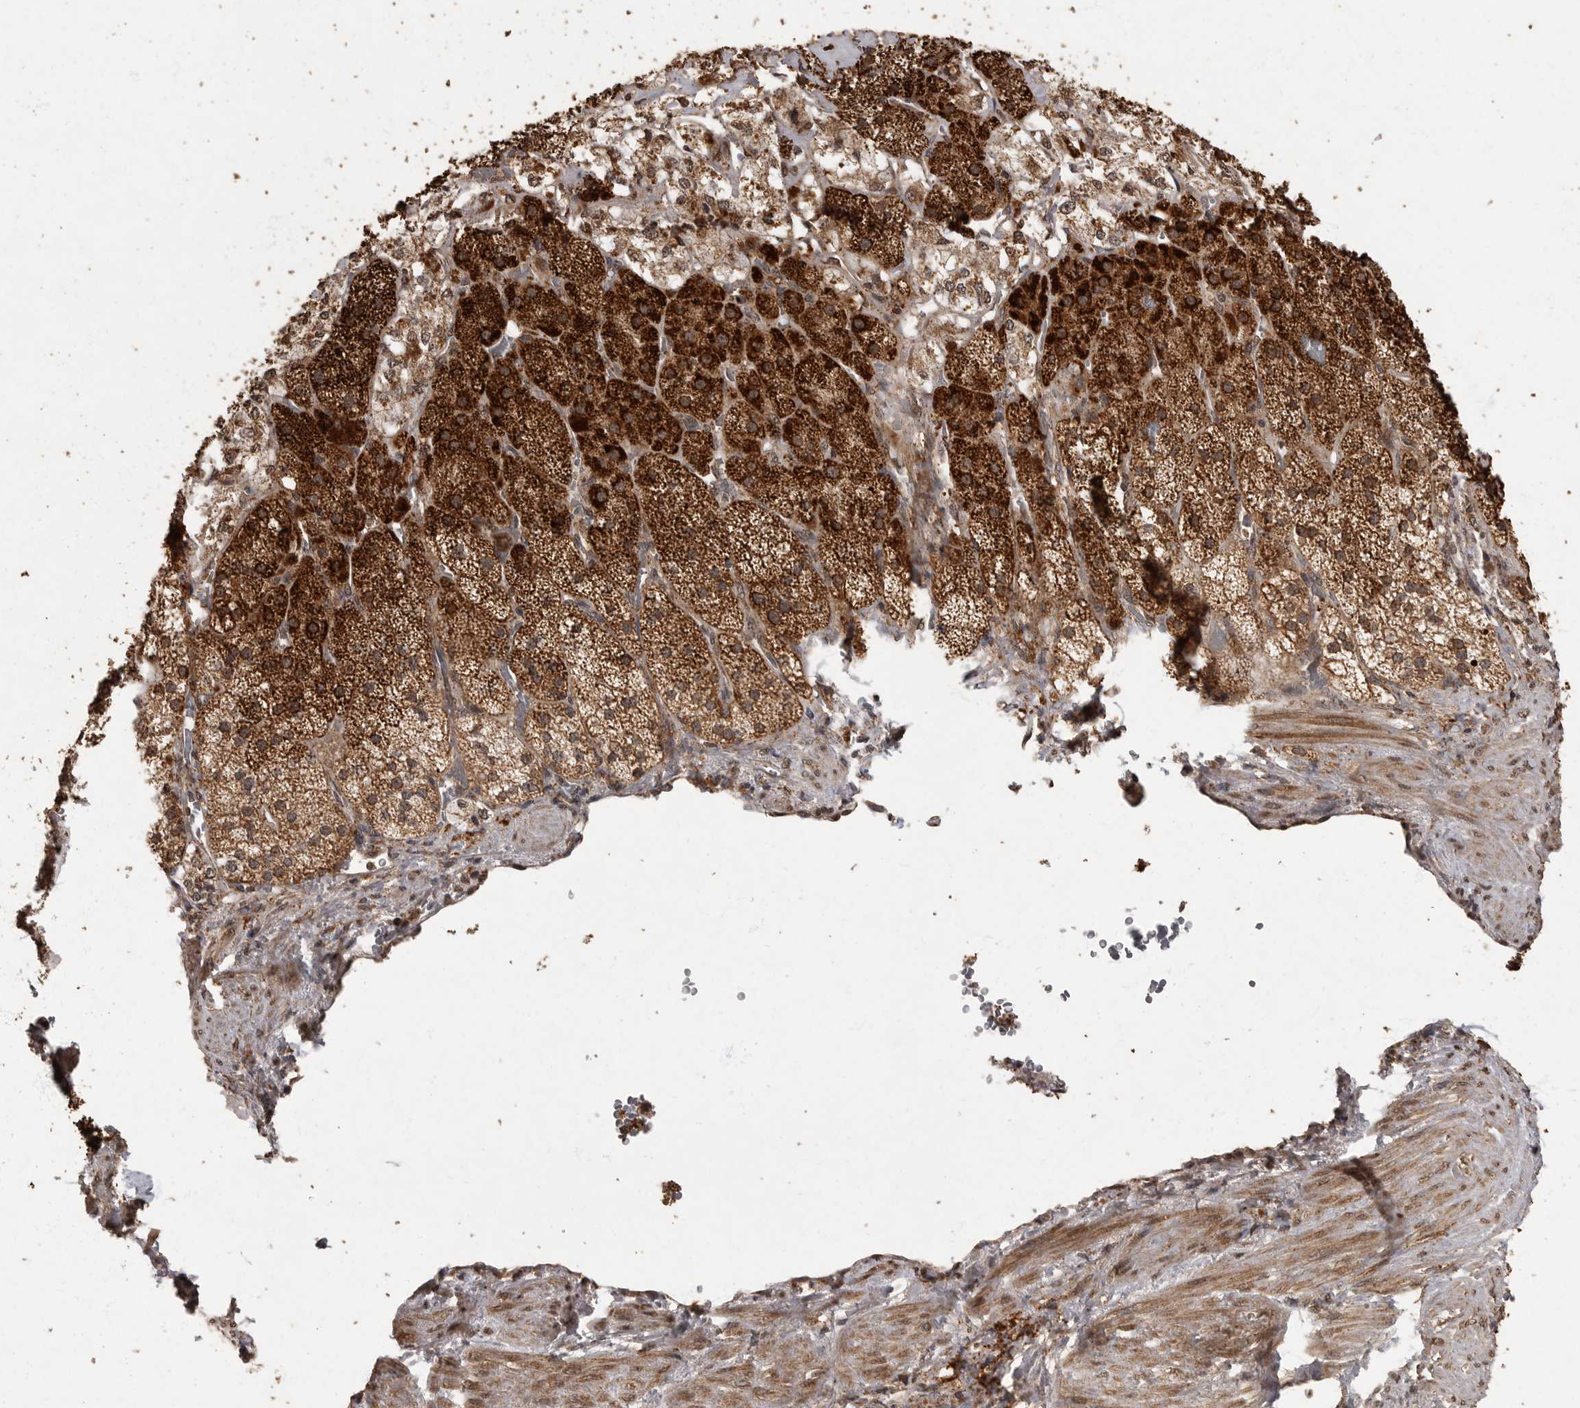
{"staining": {"intensity": "strong", "quantity": ">75%", "location": "cytoplasmic/membranous"}, "tissue": "adrenal gland", "cell_type": "Glandular cells", "image_type": "normal", "snomed": [{"axis": "morphology", "description": "Normal tissue, NOS"}, {"axis": "topography", "description": "Adrenal gland"}], "caption": "A high-resolution image shows immunohistochemistry staining of normal adrenal gland, which shows strong cytoplasmic/membranous positivity in about >75% of glandular cells. (IHC, brightfield microscopy, high magnification).", "gene": "MAFG", "patient": {"sex": "male", "age": 57}}